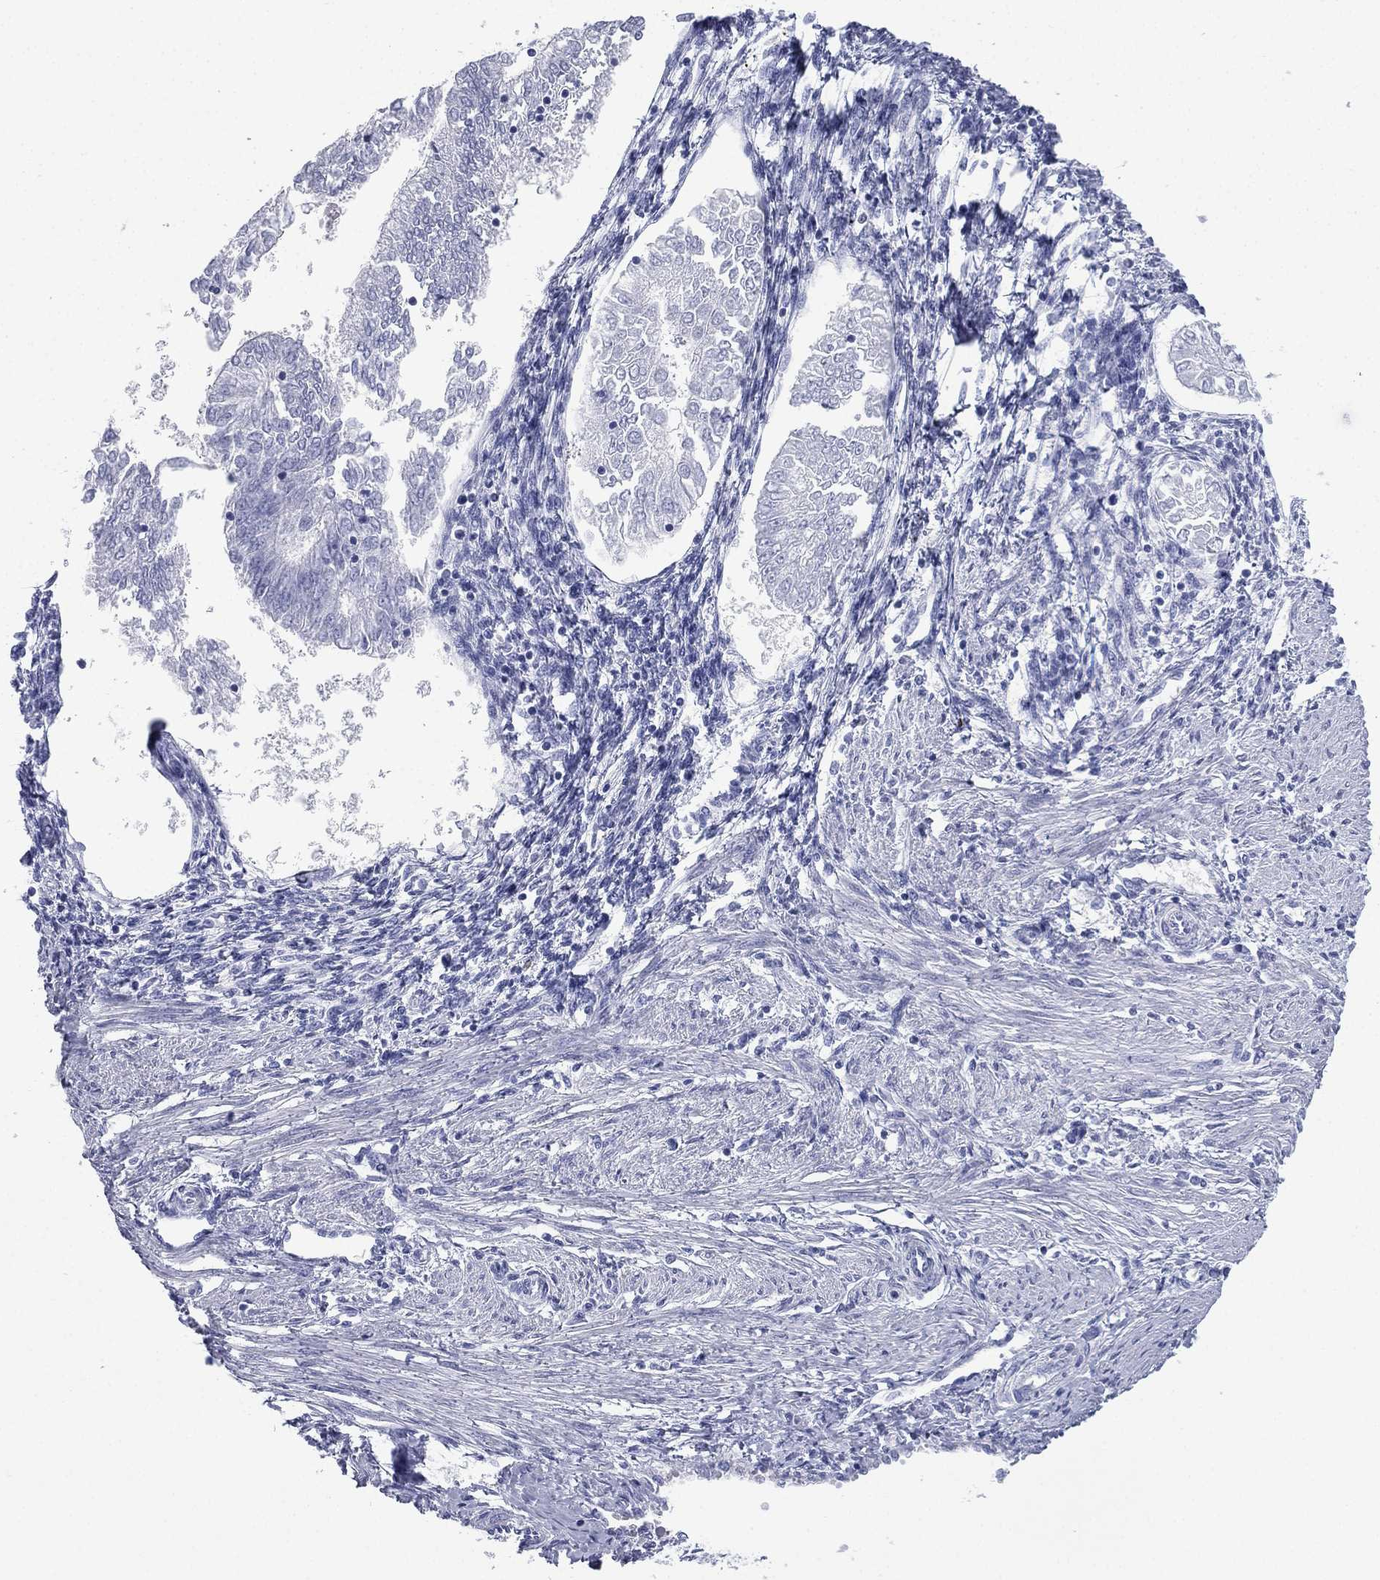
{"staining": {"intensity": "negative", "quantity": "none", "location": "none"}, "tissue": "endometrial cancer", "cell_type": "Tumor cells", "image_type": "cancer", "snomed": [{"axis": "morphology", "description": "Adenocarcinoma, NOS"}, {"axis": "topography", "description": "Endometrium"}], "caption": "Histopathology image shows no protein staining in tumor cells of endometrial cancer tissue.", "gene": "FCER2", "patient": {"sex": "female", "age": 53}}